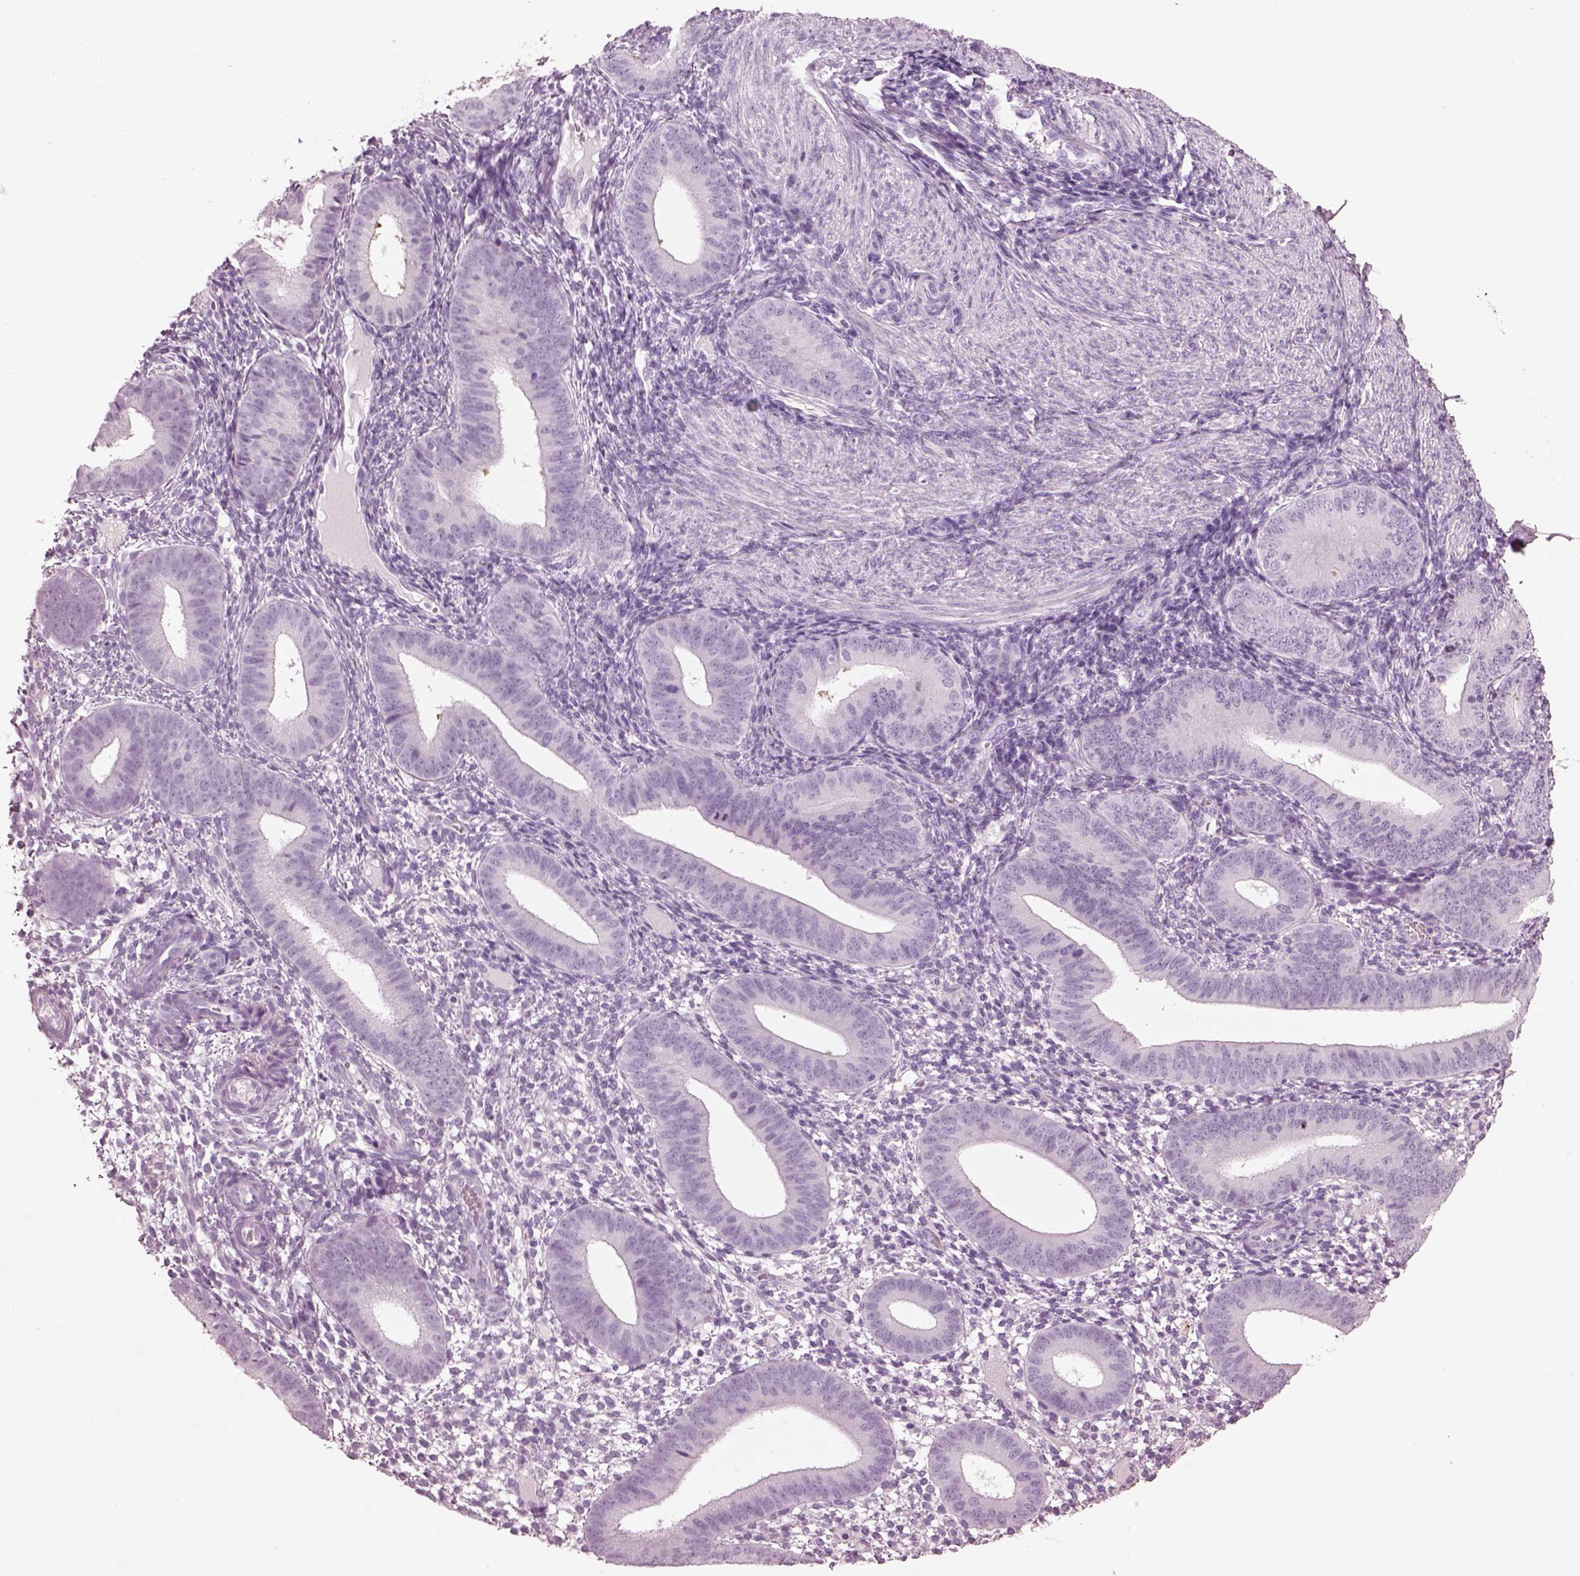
{"staining": {"intensity": "negative", "quantity": "none", "location": "none"}, "tissue": "endometrium", "cell_type": "Cells in endometrial stroma", "image_type": "normal", "snomed": [{"axis": "morphology", "description": "Normal tissue, NOS"}, {"axis": "topography", "description": "Endometrium"}], "caption": "An immunohistochemistry histopathology image of normal endometrium is shown. There is no staining in cells in endometrial stroma of endometrium.", "gene": "PACRG", "patient": {"sex": "female", "age": 39}}